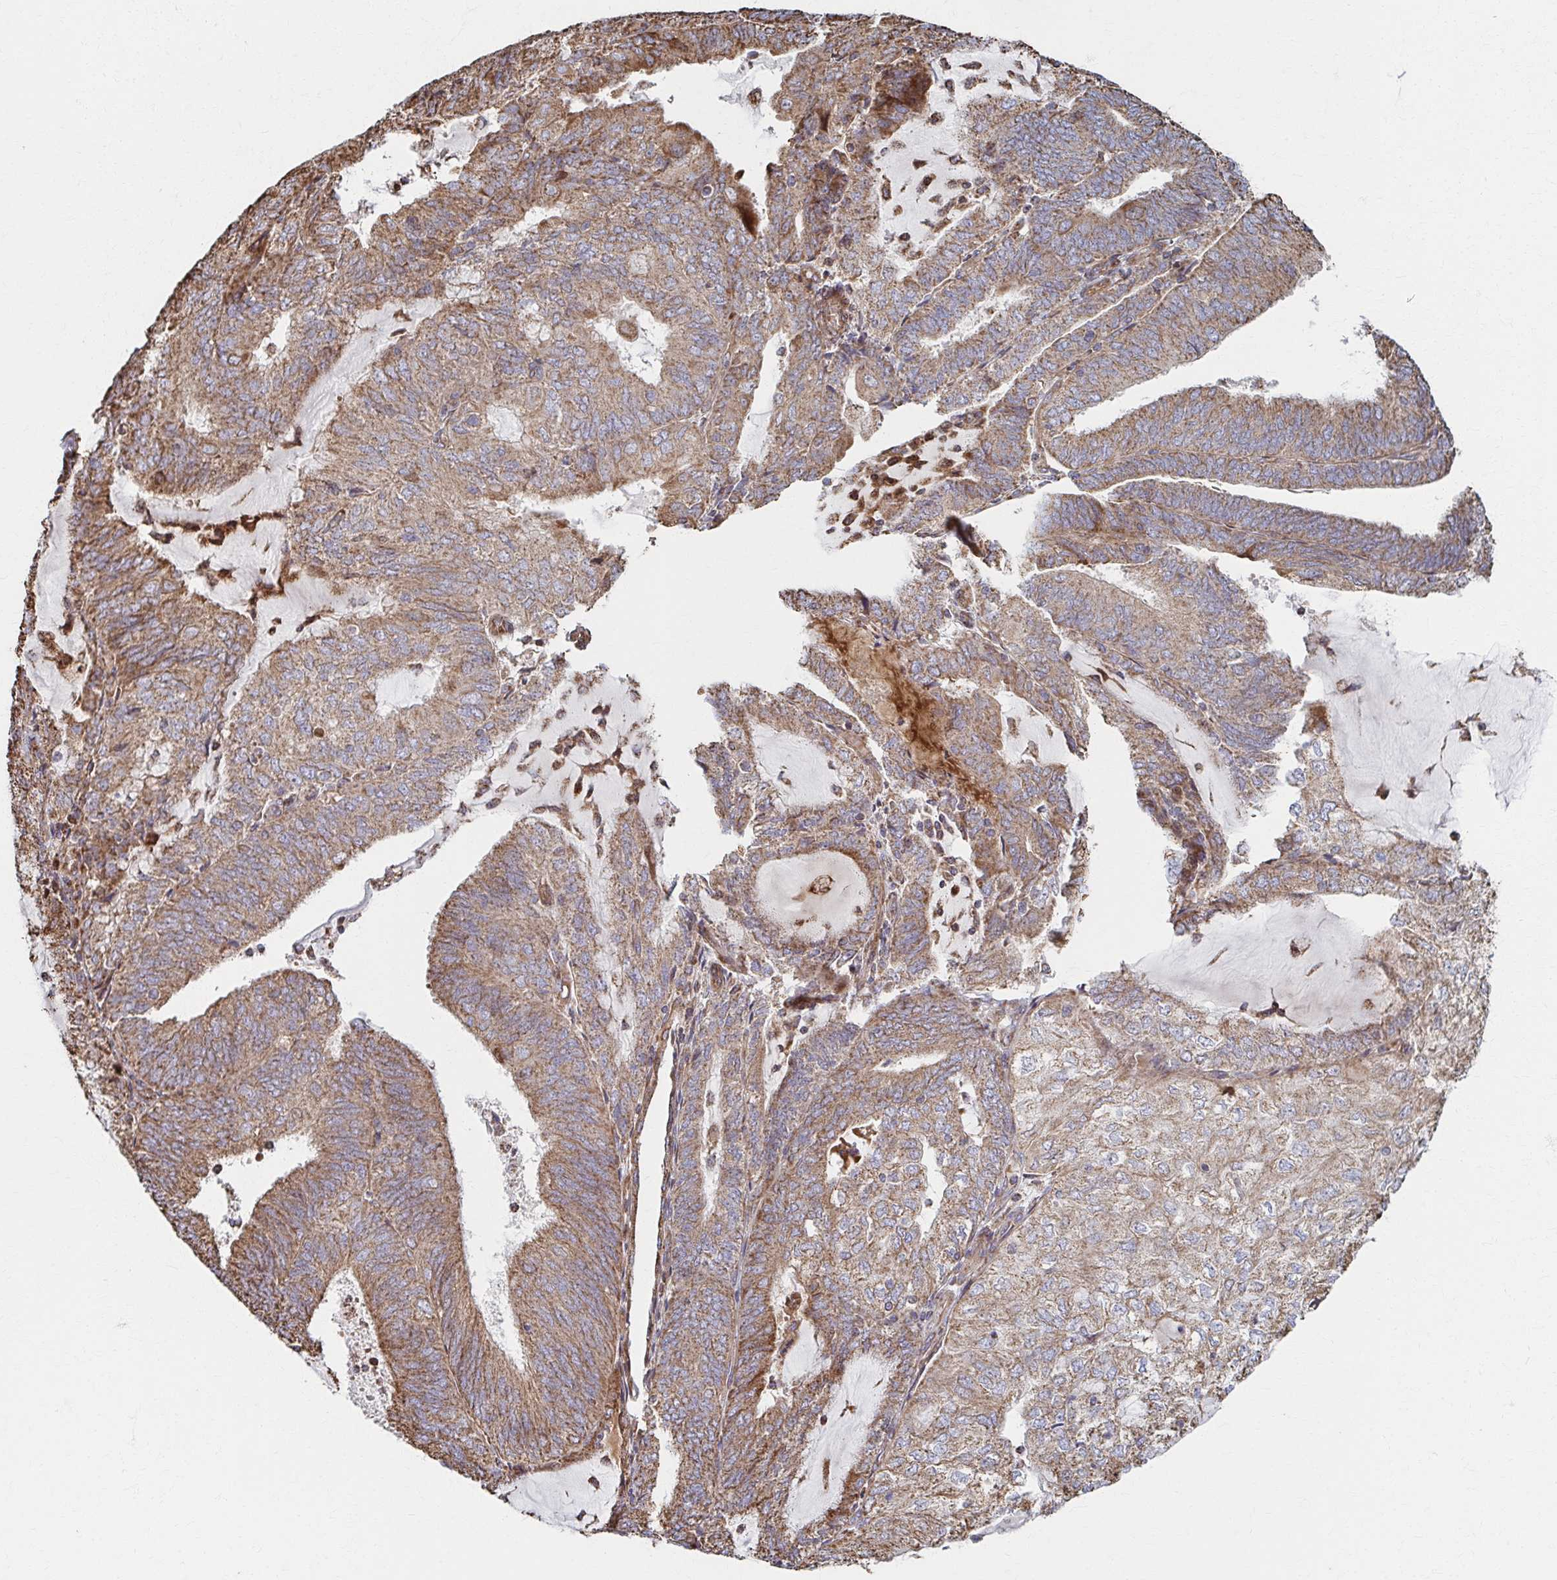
{"staining": {"intensity": "moderate", "quantity": ">75%", "location": "cytoplasmic/membranous"}, "tissue": "endometrial cancer", "cell_type": "Tumor cells", "image_type": "cancer", "snomed": [{"axis": "morphology", "description": "Adenocarcinoma, NOS"}, {"axis": "topography", "description": "Endometrium"}], "caption": "A high-resolution micrograph shows immunohistochemistry staining of endometrial cancer (adenocarcinoma), which displays moderate cytoplasmic/membranous staining in about >75% of tumor cells.", "gene": "SAT1", "patient": {"sex": "female", "age": 81}}